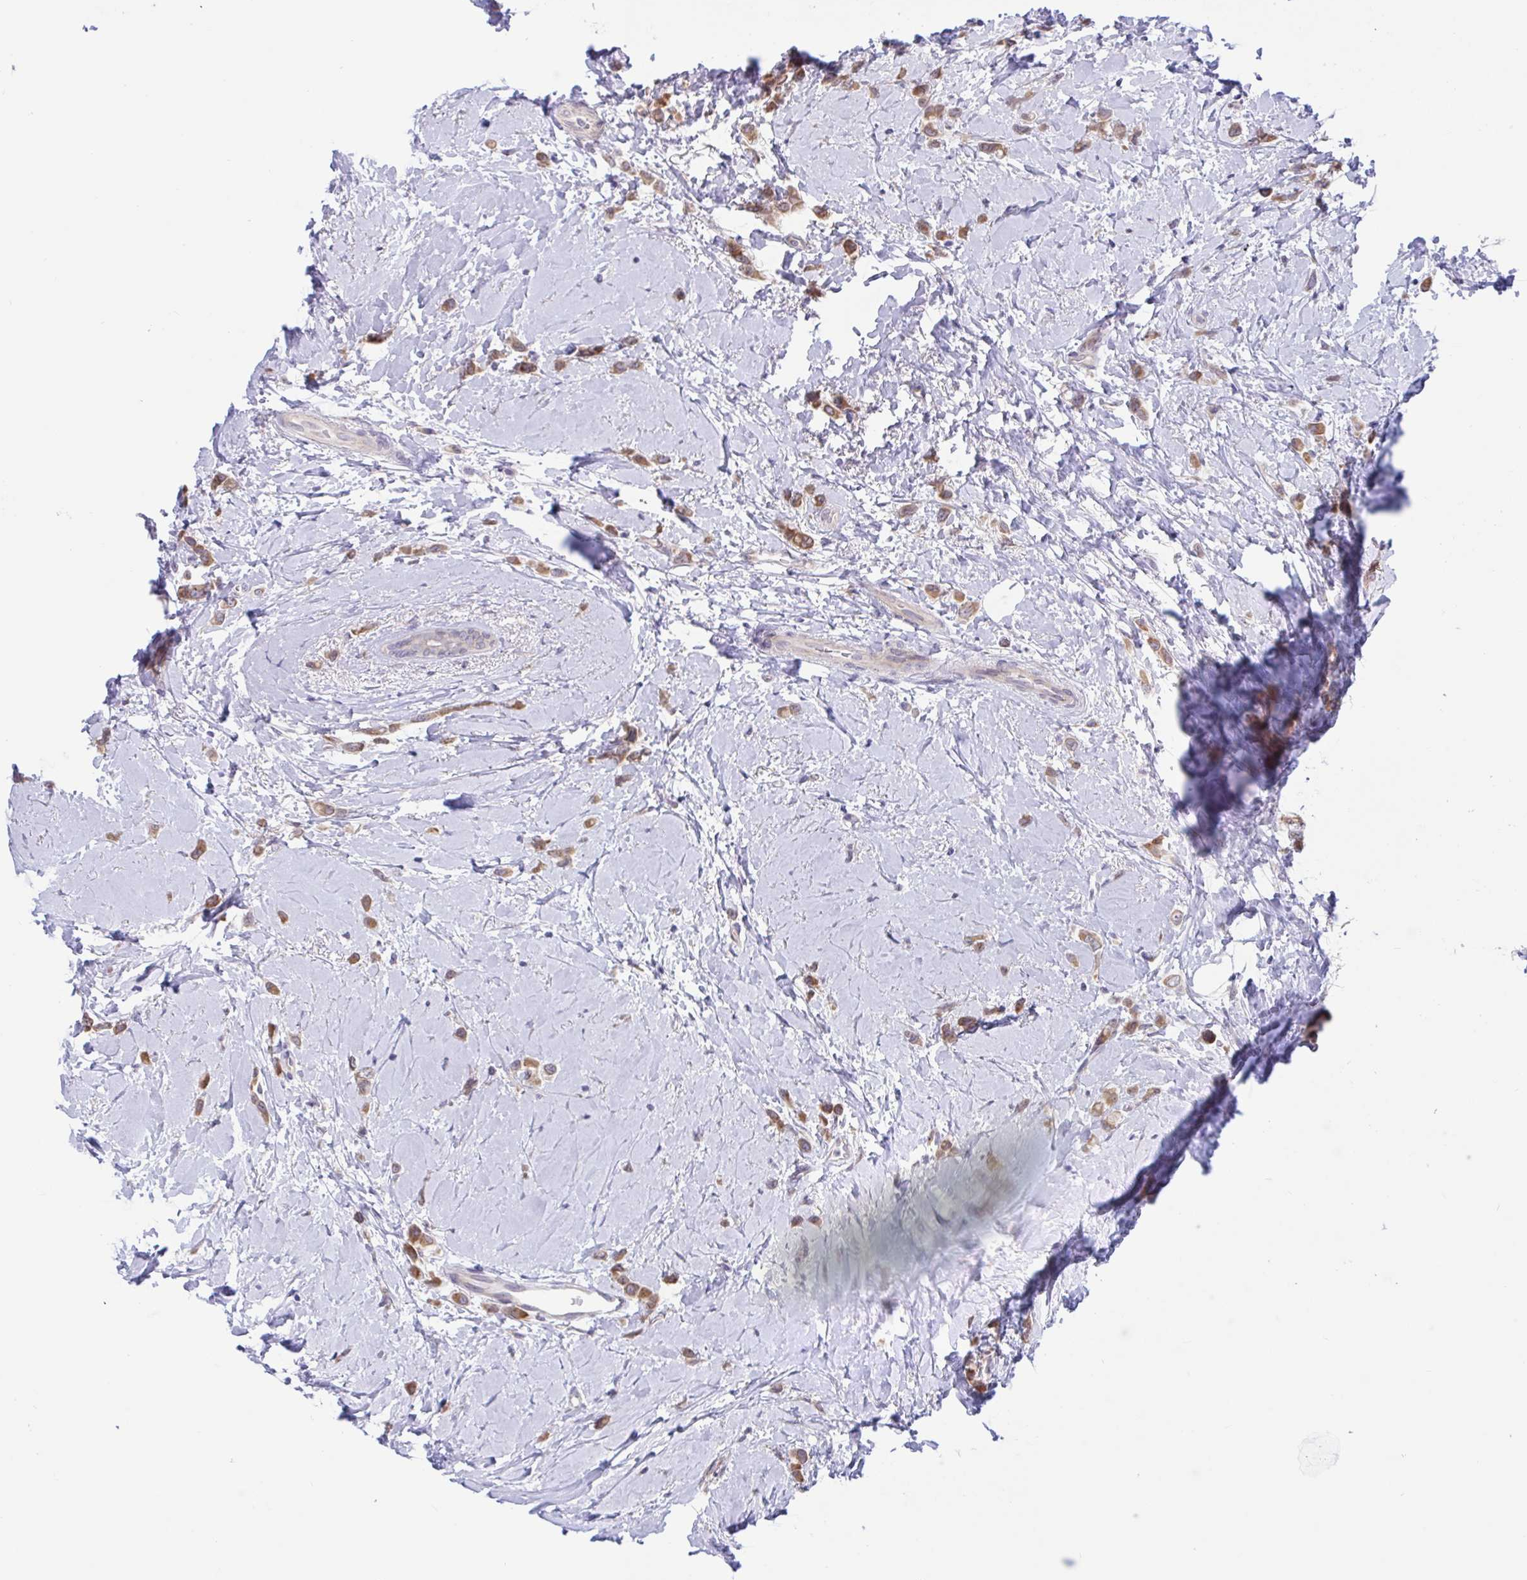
{"staining": {"intensity": "moderate", "quantity": ">75%", "location": "cytoplasmic/membranous"}, "tissue": "breast cancer", "cell_type": "Tumor cells", "image_type": "cancer", "snomed": [{"axis": "morphology", "description": "Lobular carcinoma"}, {"axis": "topography", "description": "Breast"}], "caption": "Brown immunohistochemical staining in breast lobular carcinoma demonstrates moderate cytoplasmic/membranous positivity in about >75% of tumor cells.", "gene": "CAMLG", "patient": {"sex": "female", "age": 66}}